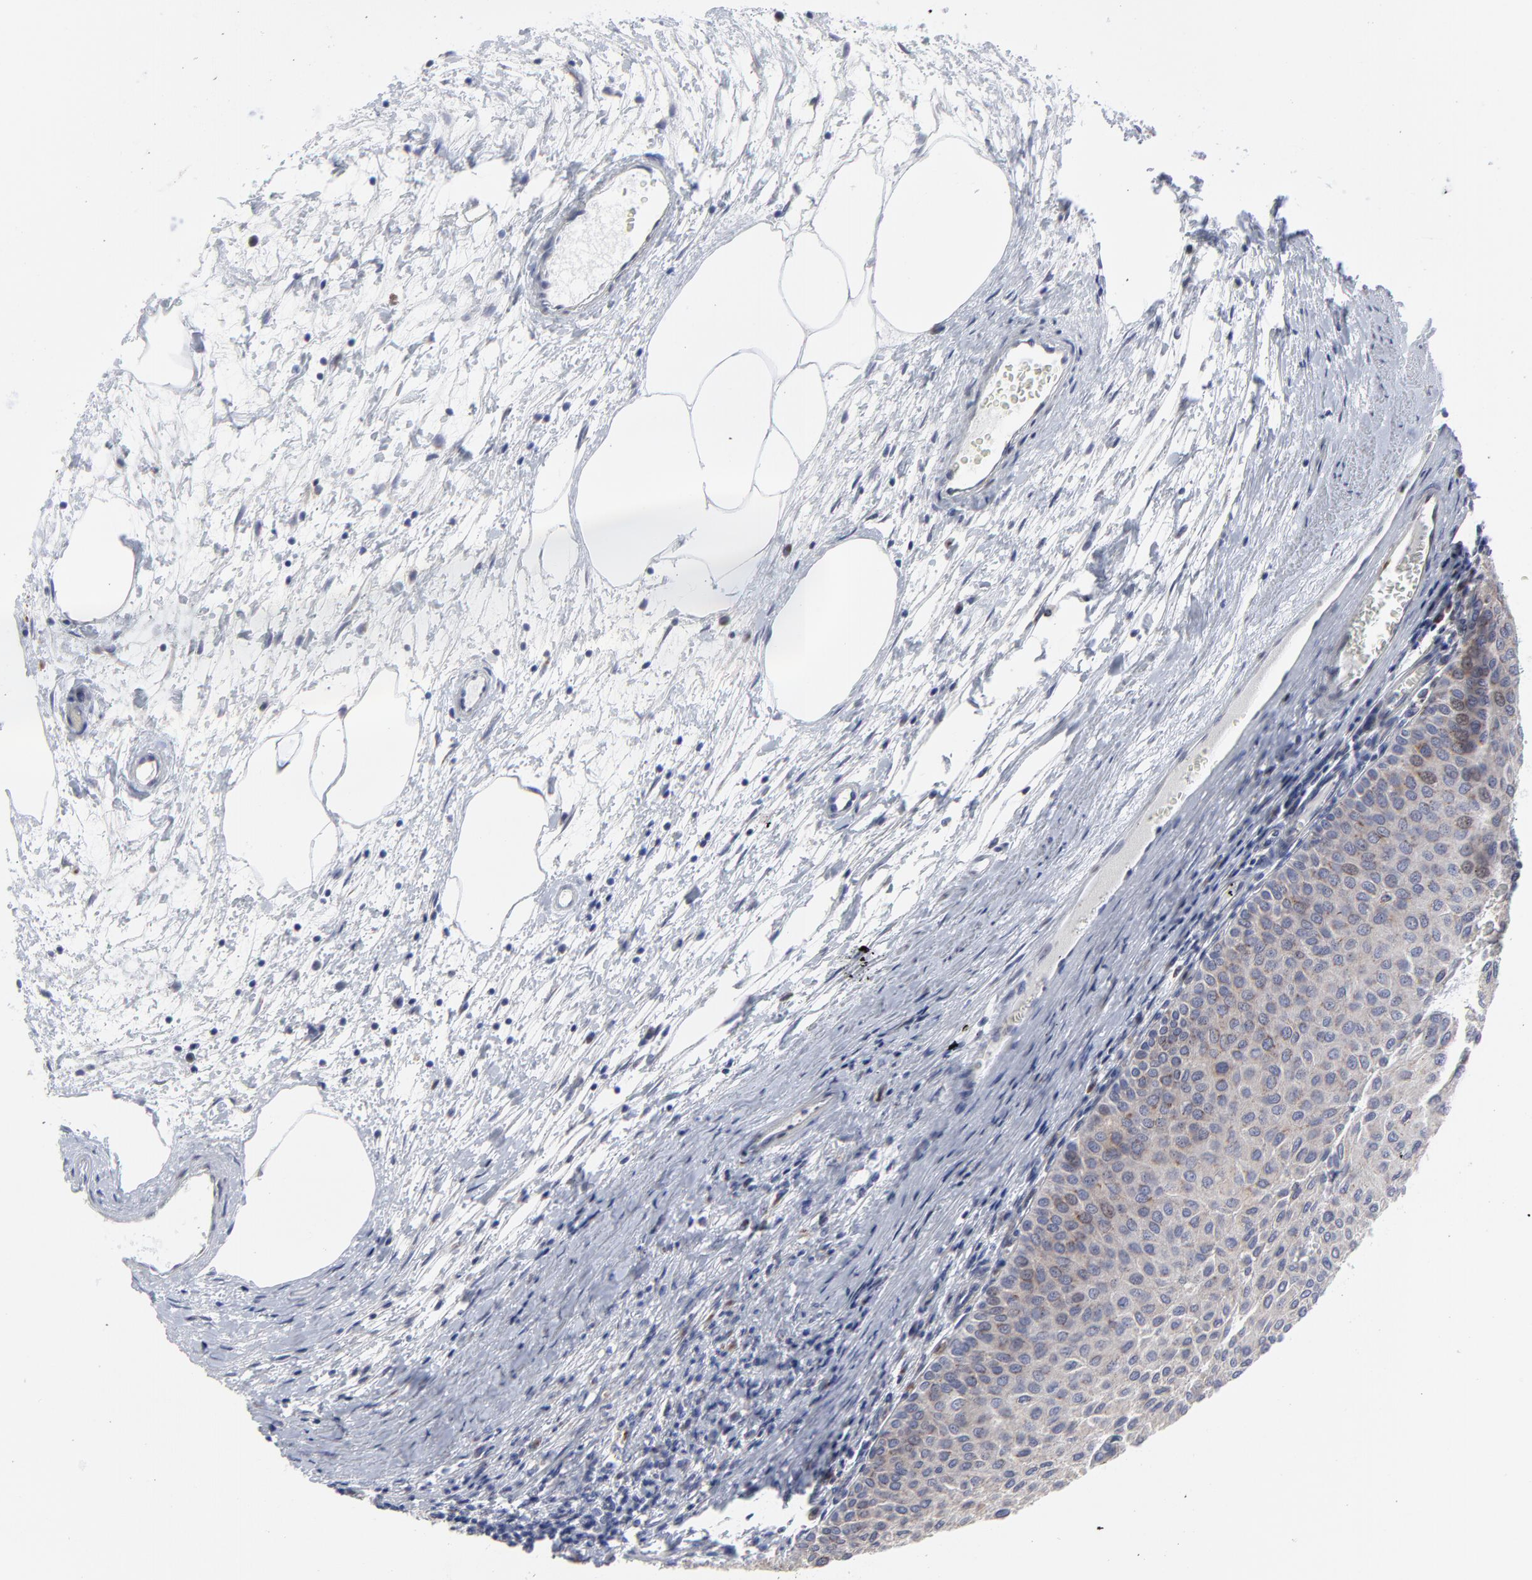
{"staining": {"intensity": "weak", "quantity": "<25%", "location": "cytoplasmic/membranous"}, "tissue": "urothelial cancer", "cell_type": "Tumor cells", "image_type": "cancer", "snomed": [{"axis": "morphology", "description": "Urothelial carcinoma, Low grade"}, {"axis": "topography", "description": "Urinary bladder"}], "caption": "High power microscopy histopathology image of an immunohistochemistry (IHC) micrograph of low-grade urothelial carcinoma, revealing no significant staining in tumor cells.", "gene": "NCAPH", "patient": {"sex": "male", "age": 64}}